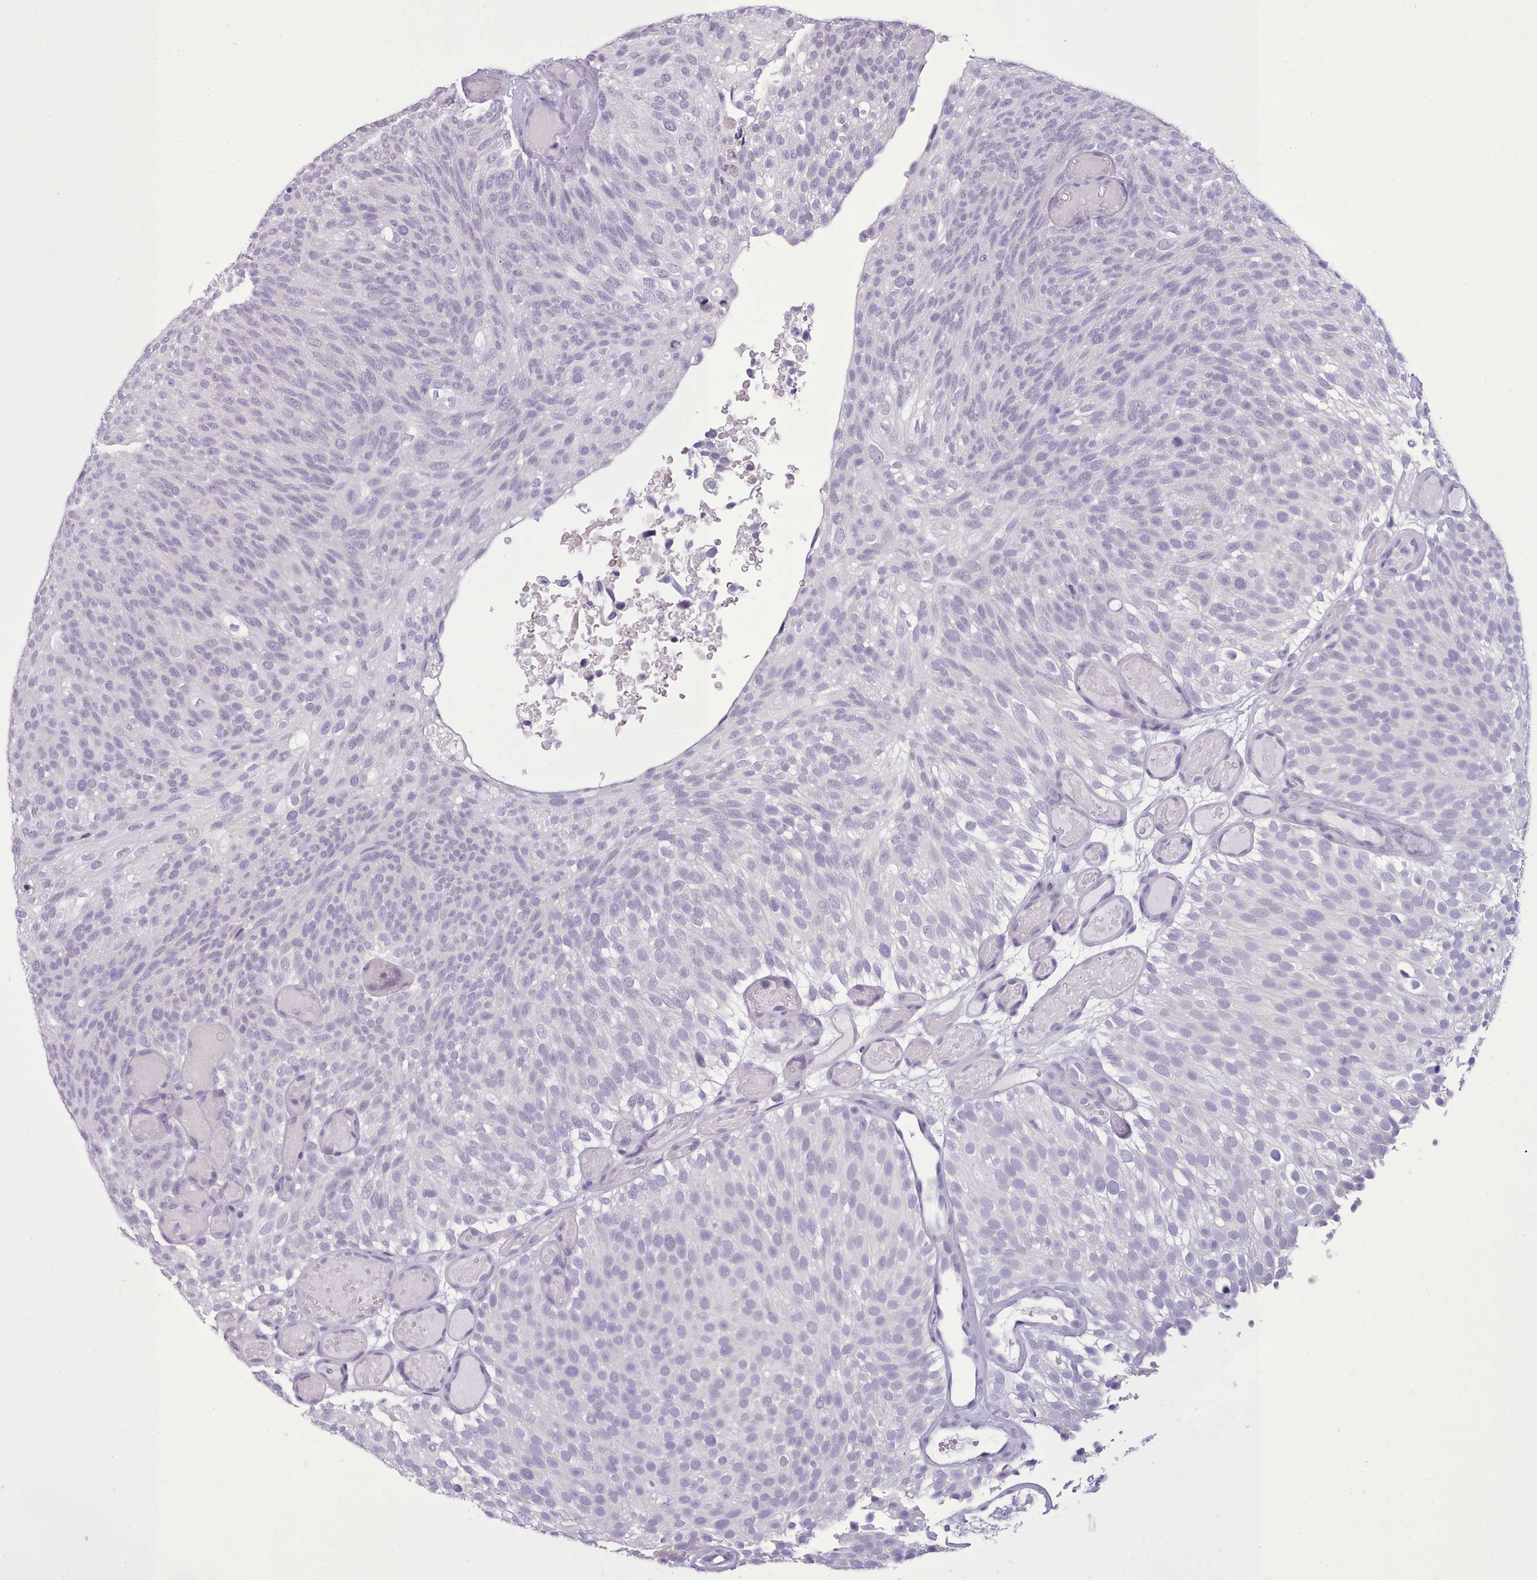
{"staining": {"intensity": "negative", "quantity": "none", "location": "none"}, "tissue": "urothelial cancer", "cell_type": "Tumor cells", "image_type": "cancer", "snomed": [{"axis": "morphology", "description": "Urothelial carcinoma, Low grade"}, {"axis": "topography", "description": "Urinary bladder"}], "caption": "Immunohistochemical staining of human urothelial cancer exhibits no significant expression in tumor cells. (DAB immunohistochemistry, high magnification).", "gene": "FBXO48", "patient": {"sex": "male", "age": 78}}